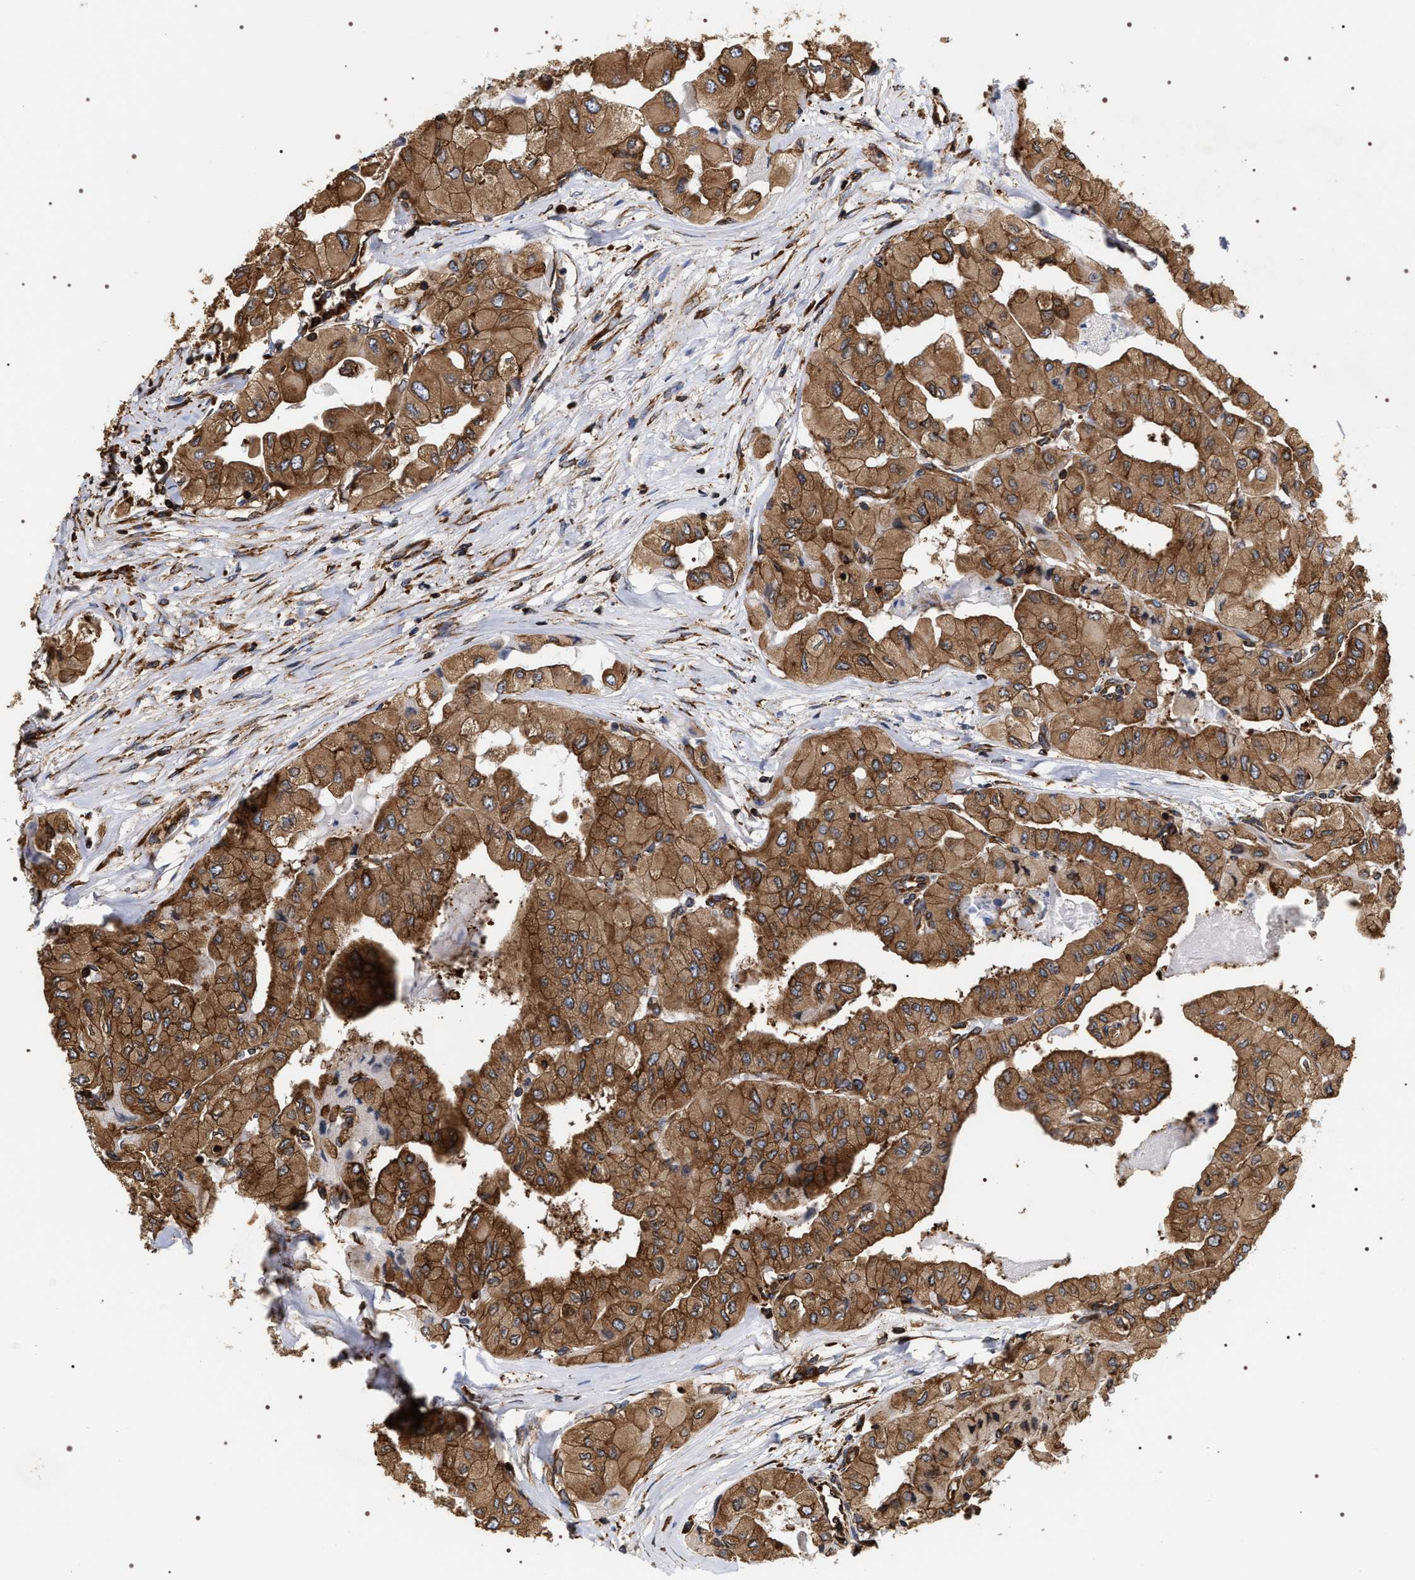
{"staining": {"intensity": "strong", "quantity": ">75%", "location": "cytoplasmic/membranous"}, "tissue": "thyroid cancer", "cell_type": "Tumor cells", "image_type": "cancer", "snomed": [{"axis": "morphology", "description": "Papillary adenocarcinoma, NOS"}, {"axis": "topography", "description": "Thyroid gland"}], "caption": "Human thyroid cancer (papillary adenocarcinoma) stained for a protein (brown) reveals strong cytoplasmic/membranous positive expression in approximately >75% of tumor cells.", "gene": "SERBP1", "patient": {"sex": "female", "age": 59}}